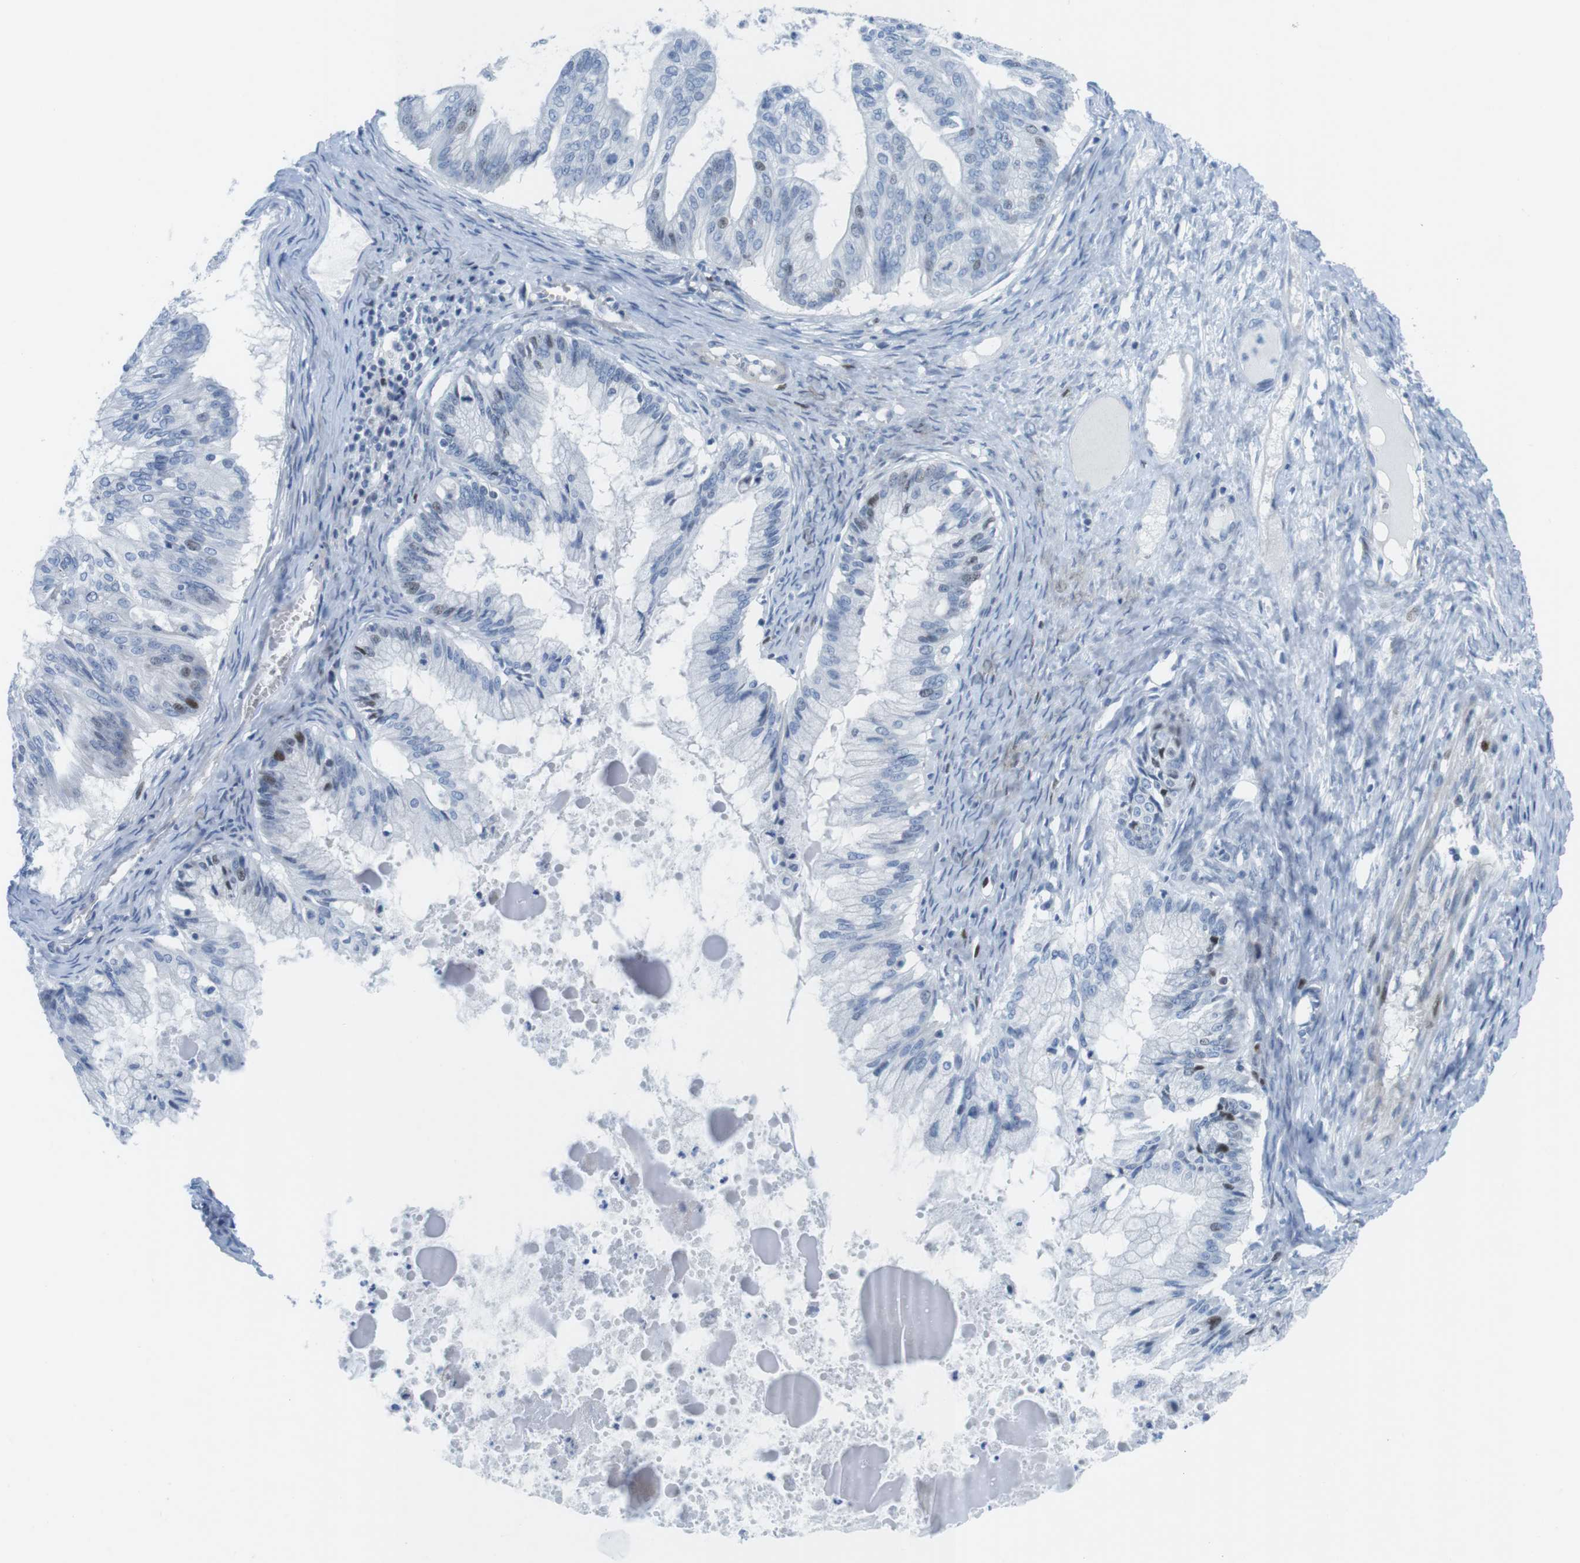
{"staining": {"intensity": "moderate", "quantity": "<25%", "location": "nuclear"}, "tissue": "ovarian cancer", "cell_type": "Tumor cells", "image_type": "cancer", "snomed": [{"axis": "morphology", "description": "Cystadenocarcinoma, mucinous, NOS"}, {"axis": "topography", "description": "Ovary"}], "caption": "Immunohistochemistry of human ovarian cancer (mucinous cystadenocarcinoma) demonstrates low levels of moderate nuclear positivity in approximately <25% of tumor cells. (brown staining indicates protein expression, while blue staining denotes nuclei).", "gene": "CHAF1A", "patient": {"sex": "female", "age": 57}}